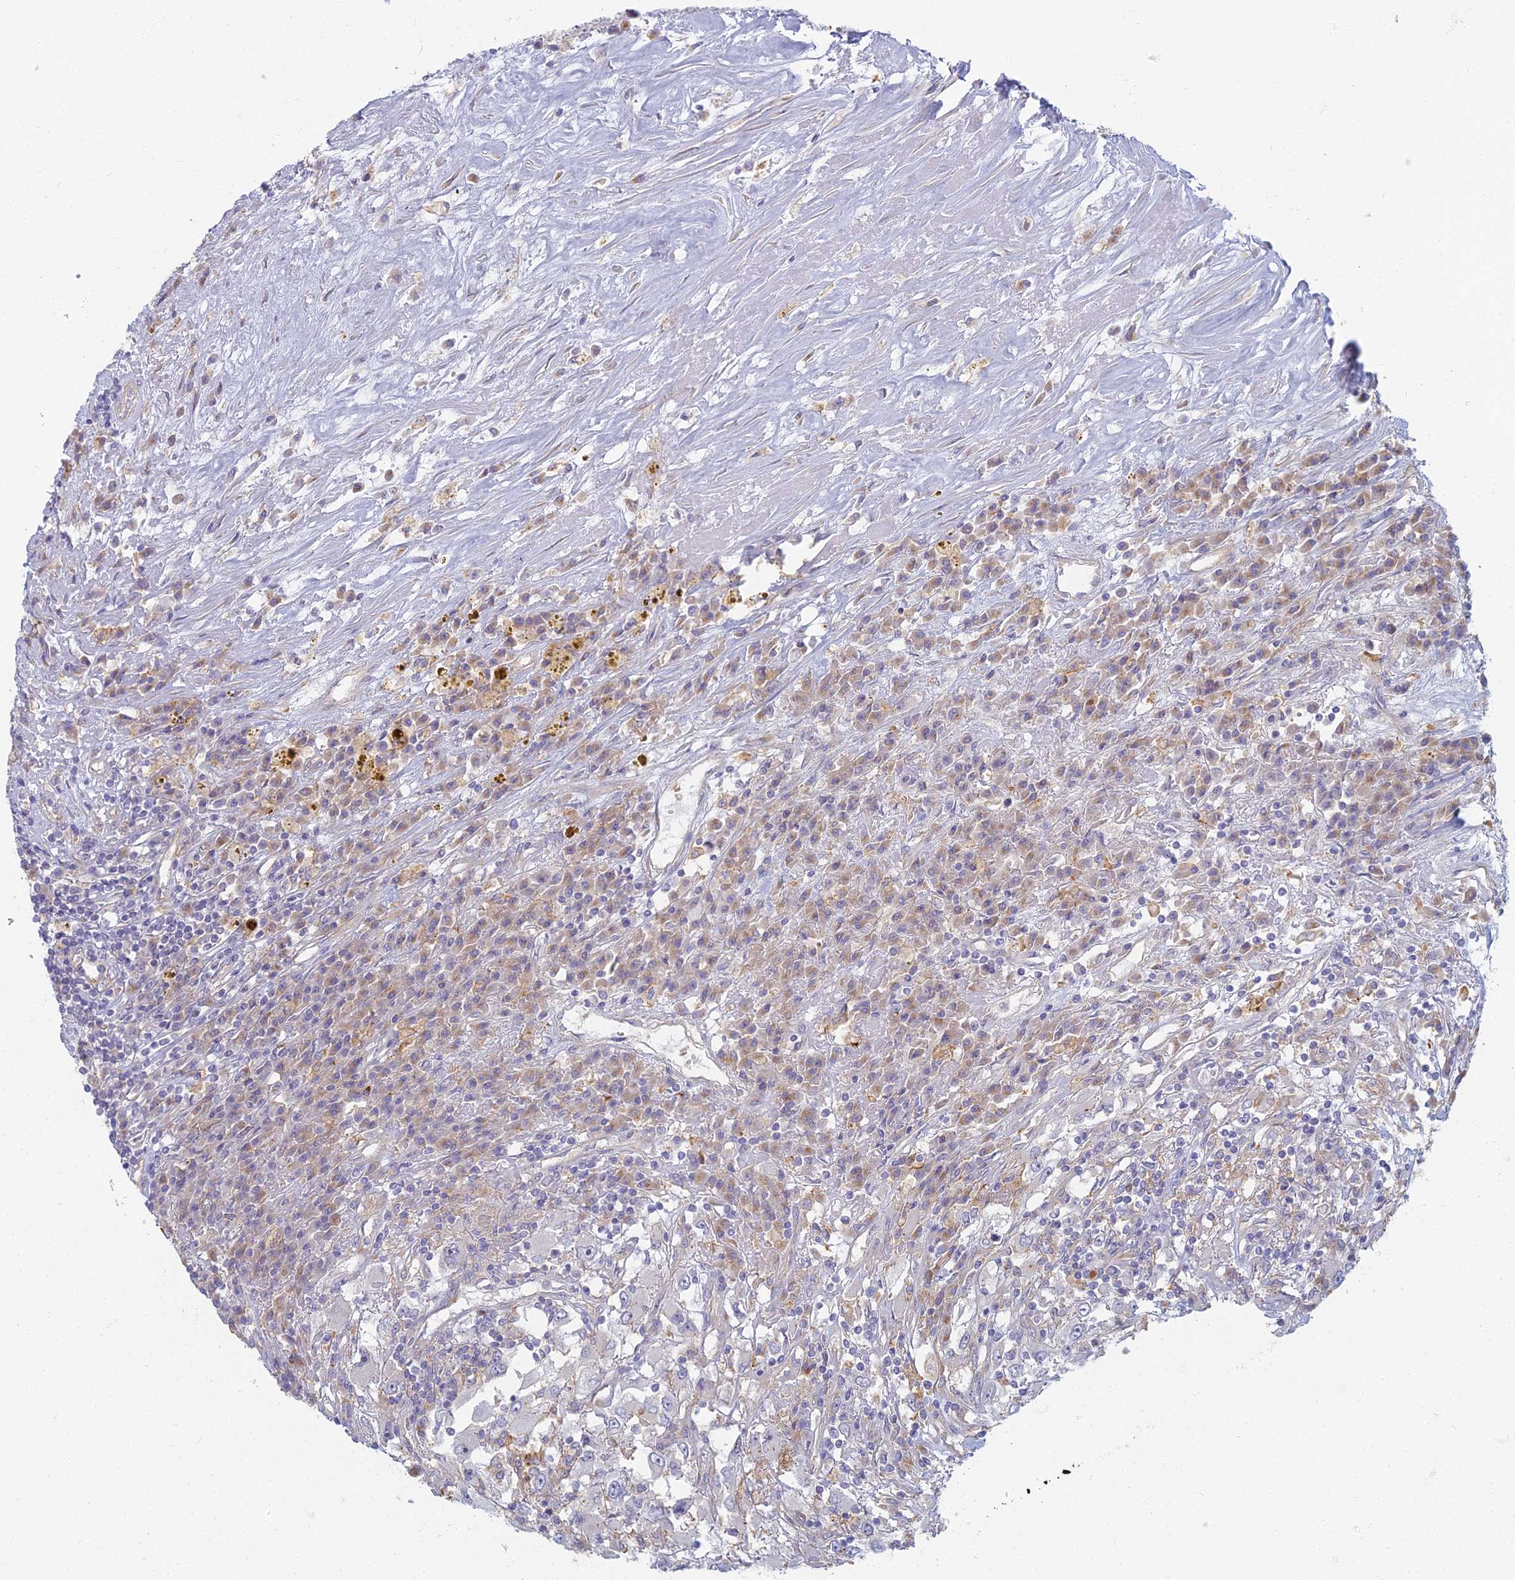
{"staining": {"intensity": "negative", "quantity": "none", "location": "none"}, "tissue": "renal cancer", "cell_type": "Tumor cells", "image_type": "cancer", "snomed": [{"axis": "morphology", "description": "Adenocarcinoma, NOS"}, {"axis": "topography", "description": "Kidney"}], "caption": "Immunohistochemical staining of renal adenocarcinoma shows no significant expression in tumor cells. (DAB (3,3'-diaminobenzidine) immunohistochemistry (IHC), high magnification).", "gene": "PROX2", "patient": {"sex": "female", "age": 52}}